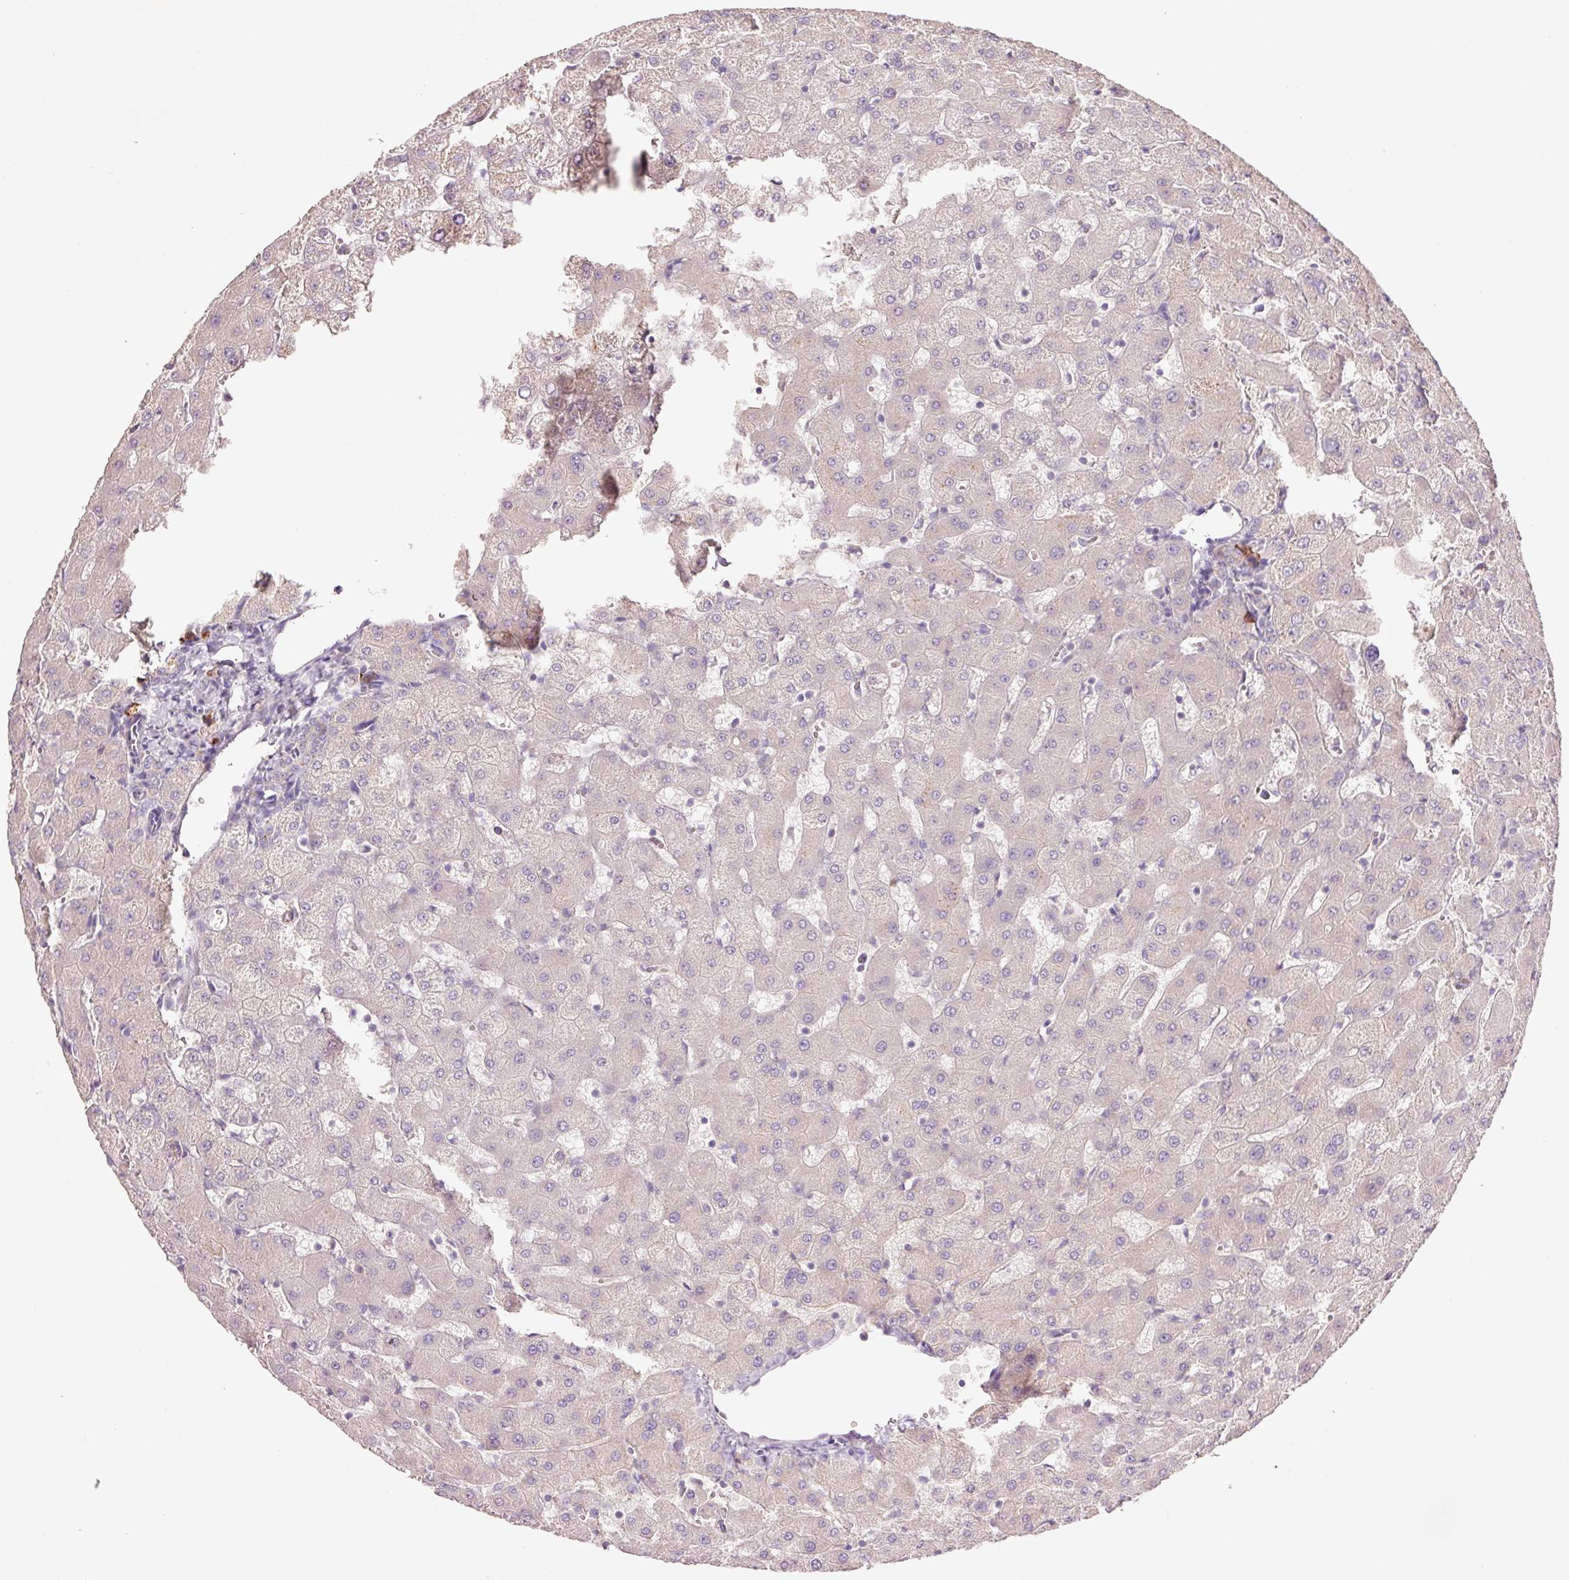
{"staining": {"intensity": "negative", "quantity": "none", "location": "none"}, "tissue": "liver", "cell_type": "Cholangiocytes", "image_type": "normal", "snomed": [{"axis": "morphology", "description": "Normal tissue, NOS"}, {"axis": "topography", "description": "Liver"}], "caption": "Immunohistochemistry (IHC) photomicrograph of benign liver: human liver stained with DAB (3,3'-diaminobenzidine) exhibits no significant protein positivity in cholangiocytes. (Brightfield microscopy of DAB IHC at high magnification).", "gene": "SLC1A4", "patient": {"sex": "female", "age": 63}}